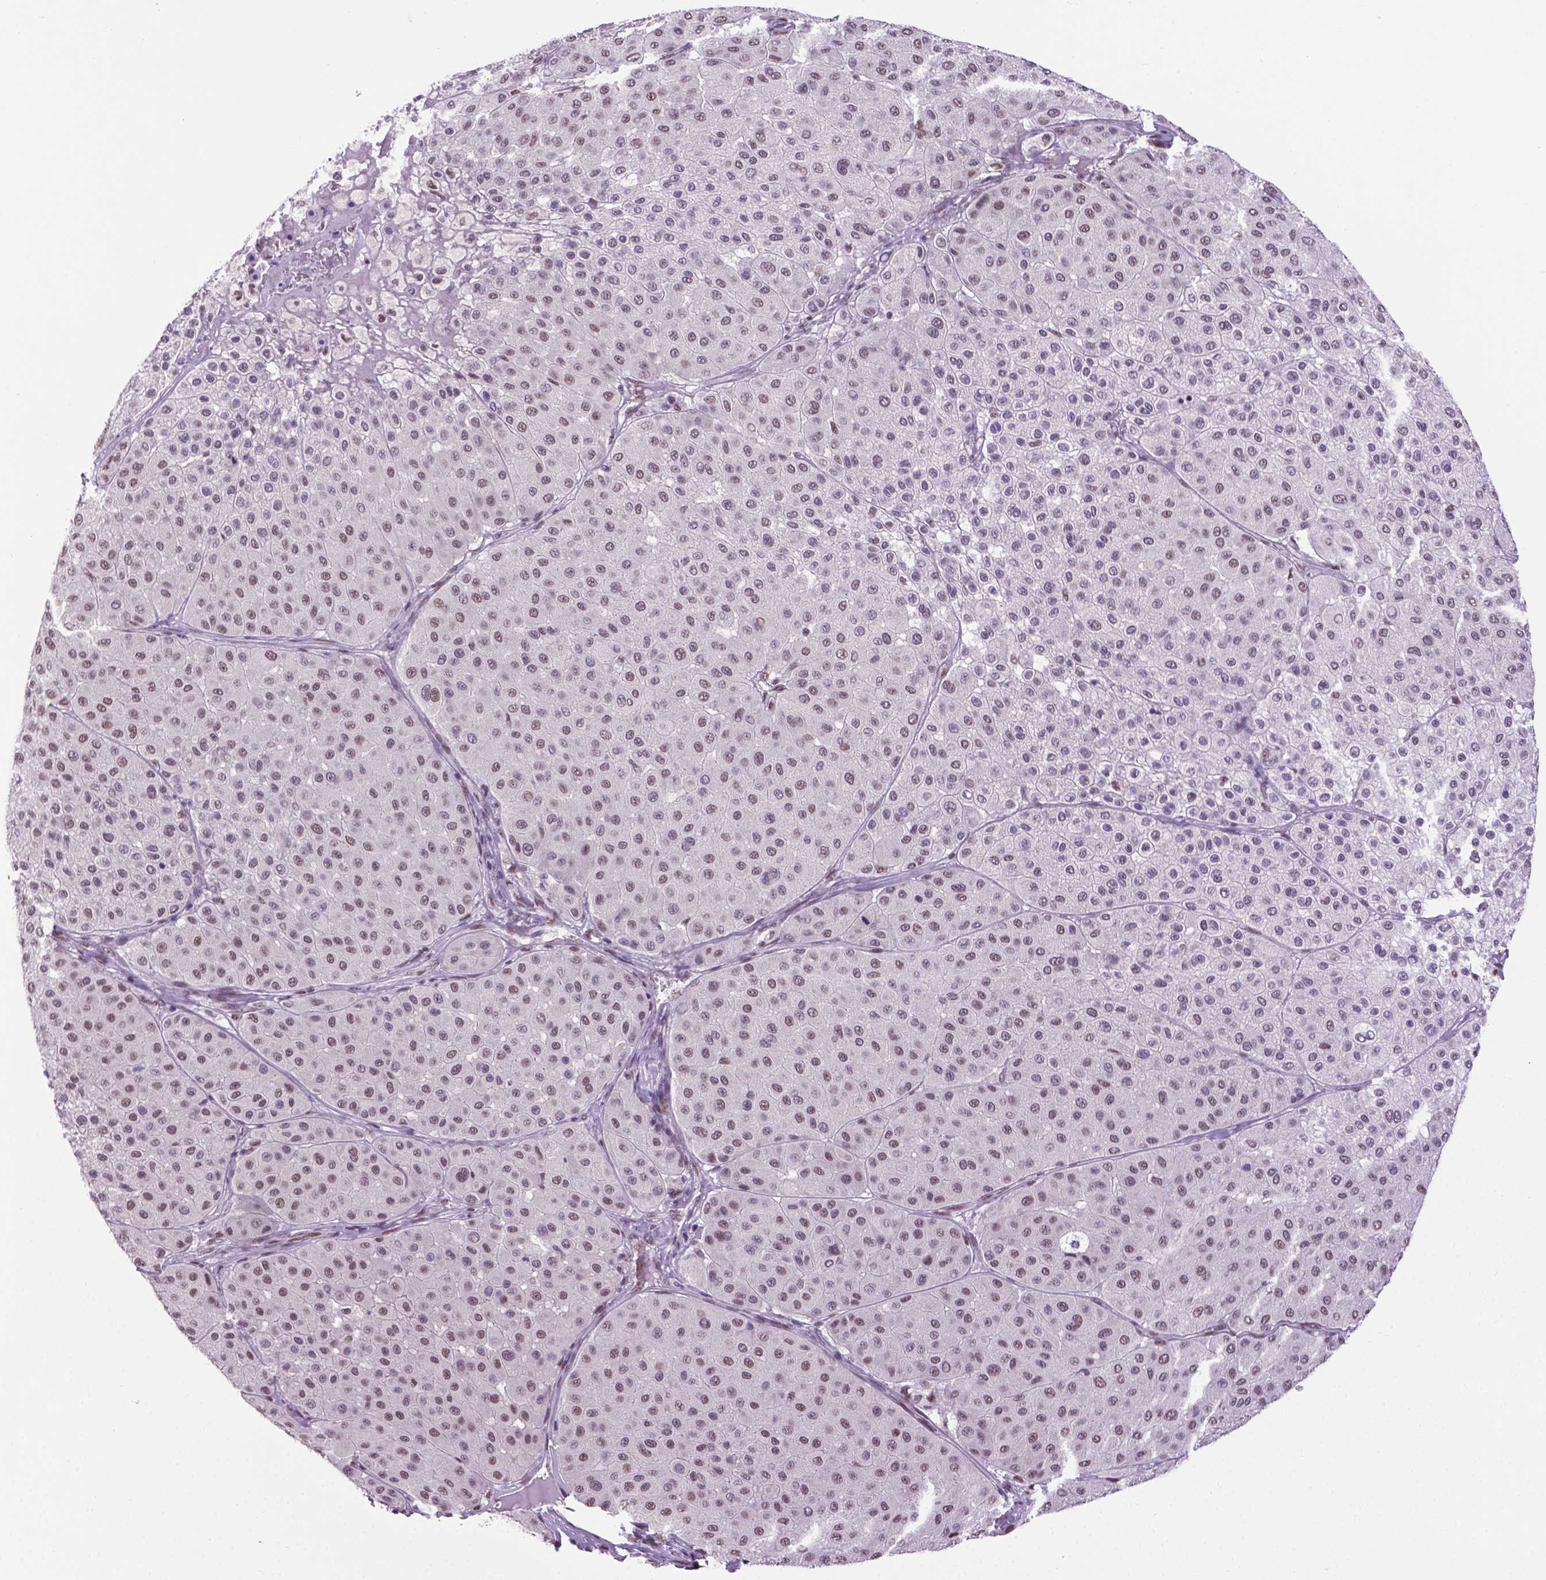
{"staining": {"intensity": "weak", "quantity": ">75%", "location": "nuclear"}, "tissue": "melanoma", "cell_type": "Tumor cells", "image_type": "cancer", "snomed": [{"axis": "morphology", "description": "Malignant melanoma, Metastatic site"}, {"axis": "topography", "description": "Smooth muscle"}], "caption": "Immunohistochemical staining of human melanoma reveals low levels of weak nuclear staining in about >75% of tumor cells.", "gene": "ABI2", "patient": {"sex": "male", "age": 41}}